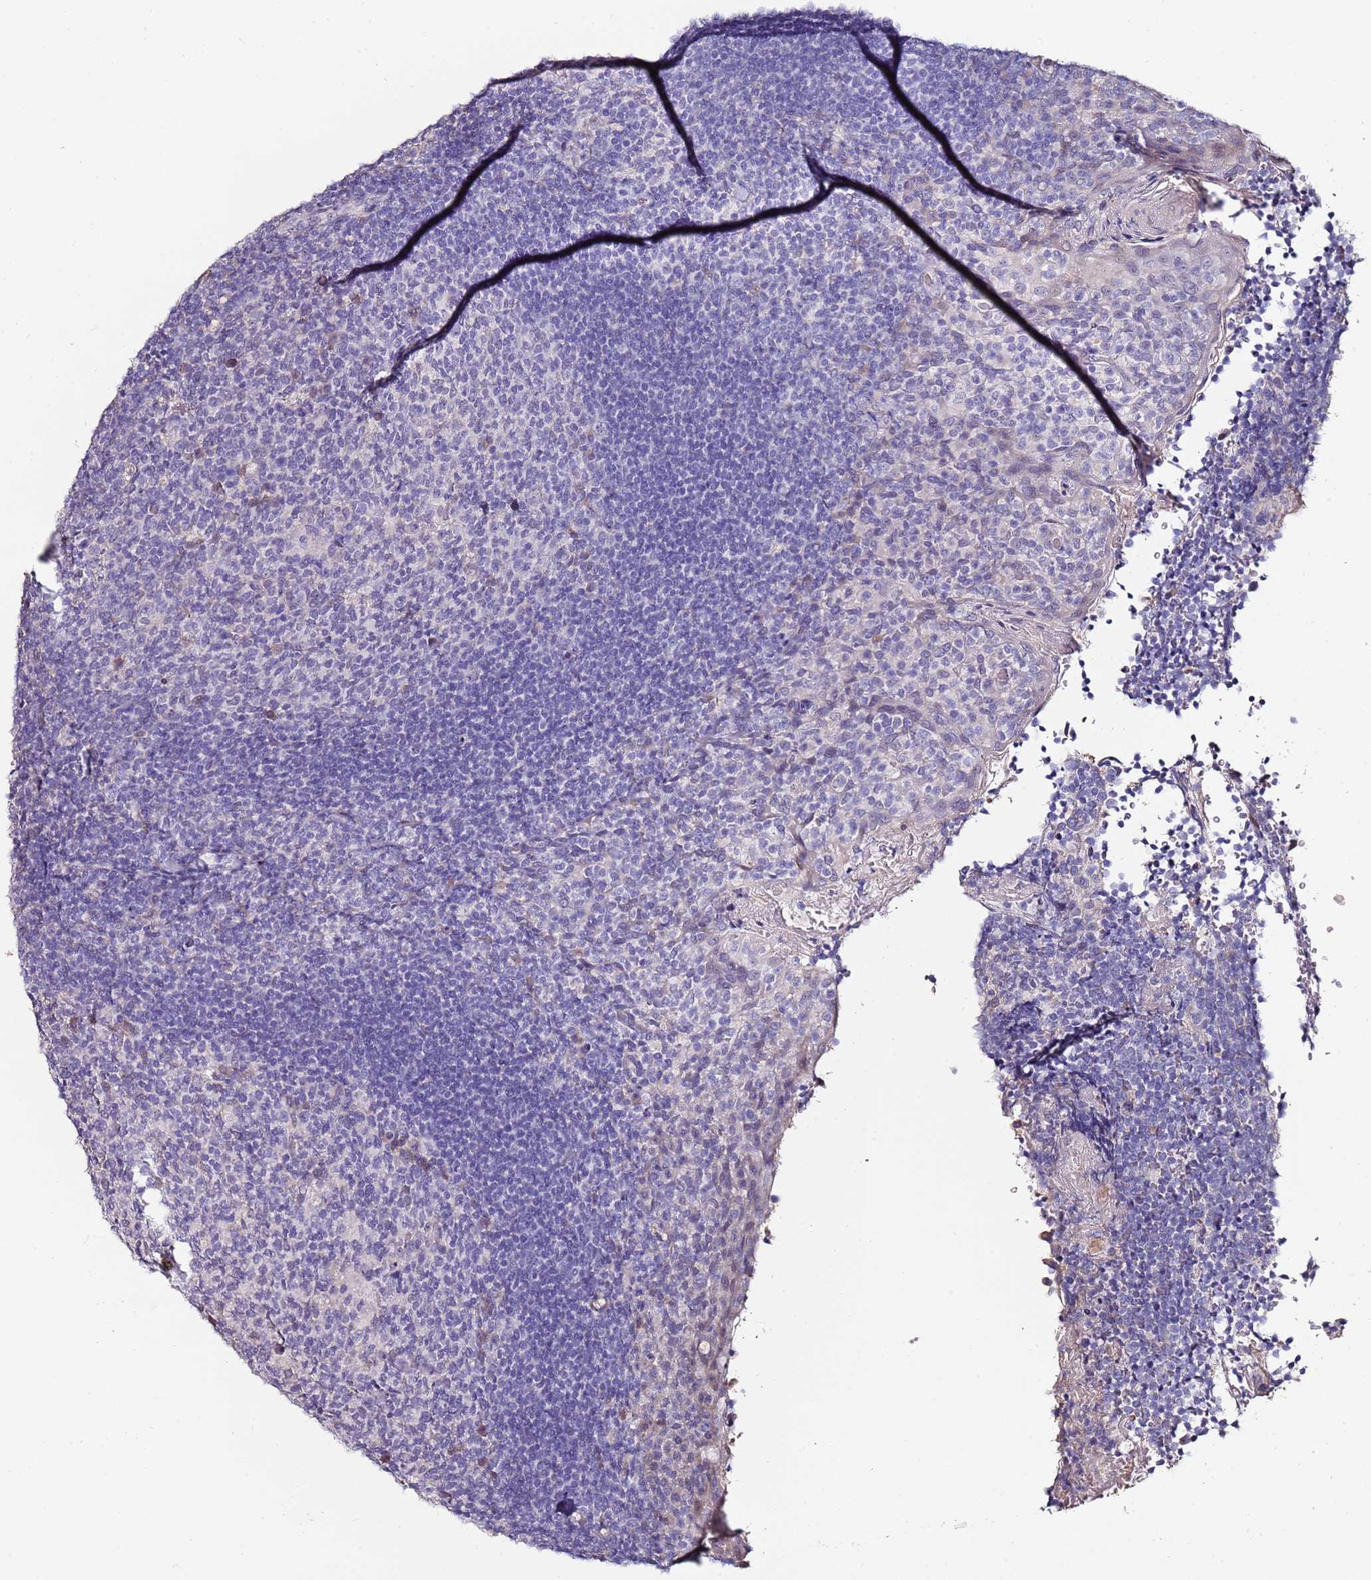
{"staining": {"intensity": "negative", "quantity": "none", "location": "none"}, "tissue": "tonsil", "cell_type": "Germinal center cells", "image_type": "normal", "snomed": [{"axis": "morphology", "description": "Normal tissue, NOS"}, {"axis": "topography", "description": "Tonsil"}], "caption": "Image shows no significant protein staining in germinal center cells of normal tonsil. The staining was performed using DAB to visualize the protein expression in brown, while the nuclei were stained in blue with hematoxylin (Magnification: 20x).", "gene": "C3orf80", "patient": {"sex": "female", "age": 10}}